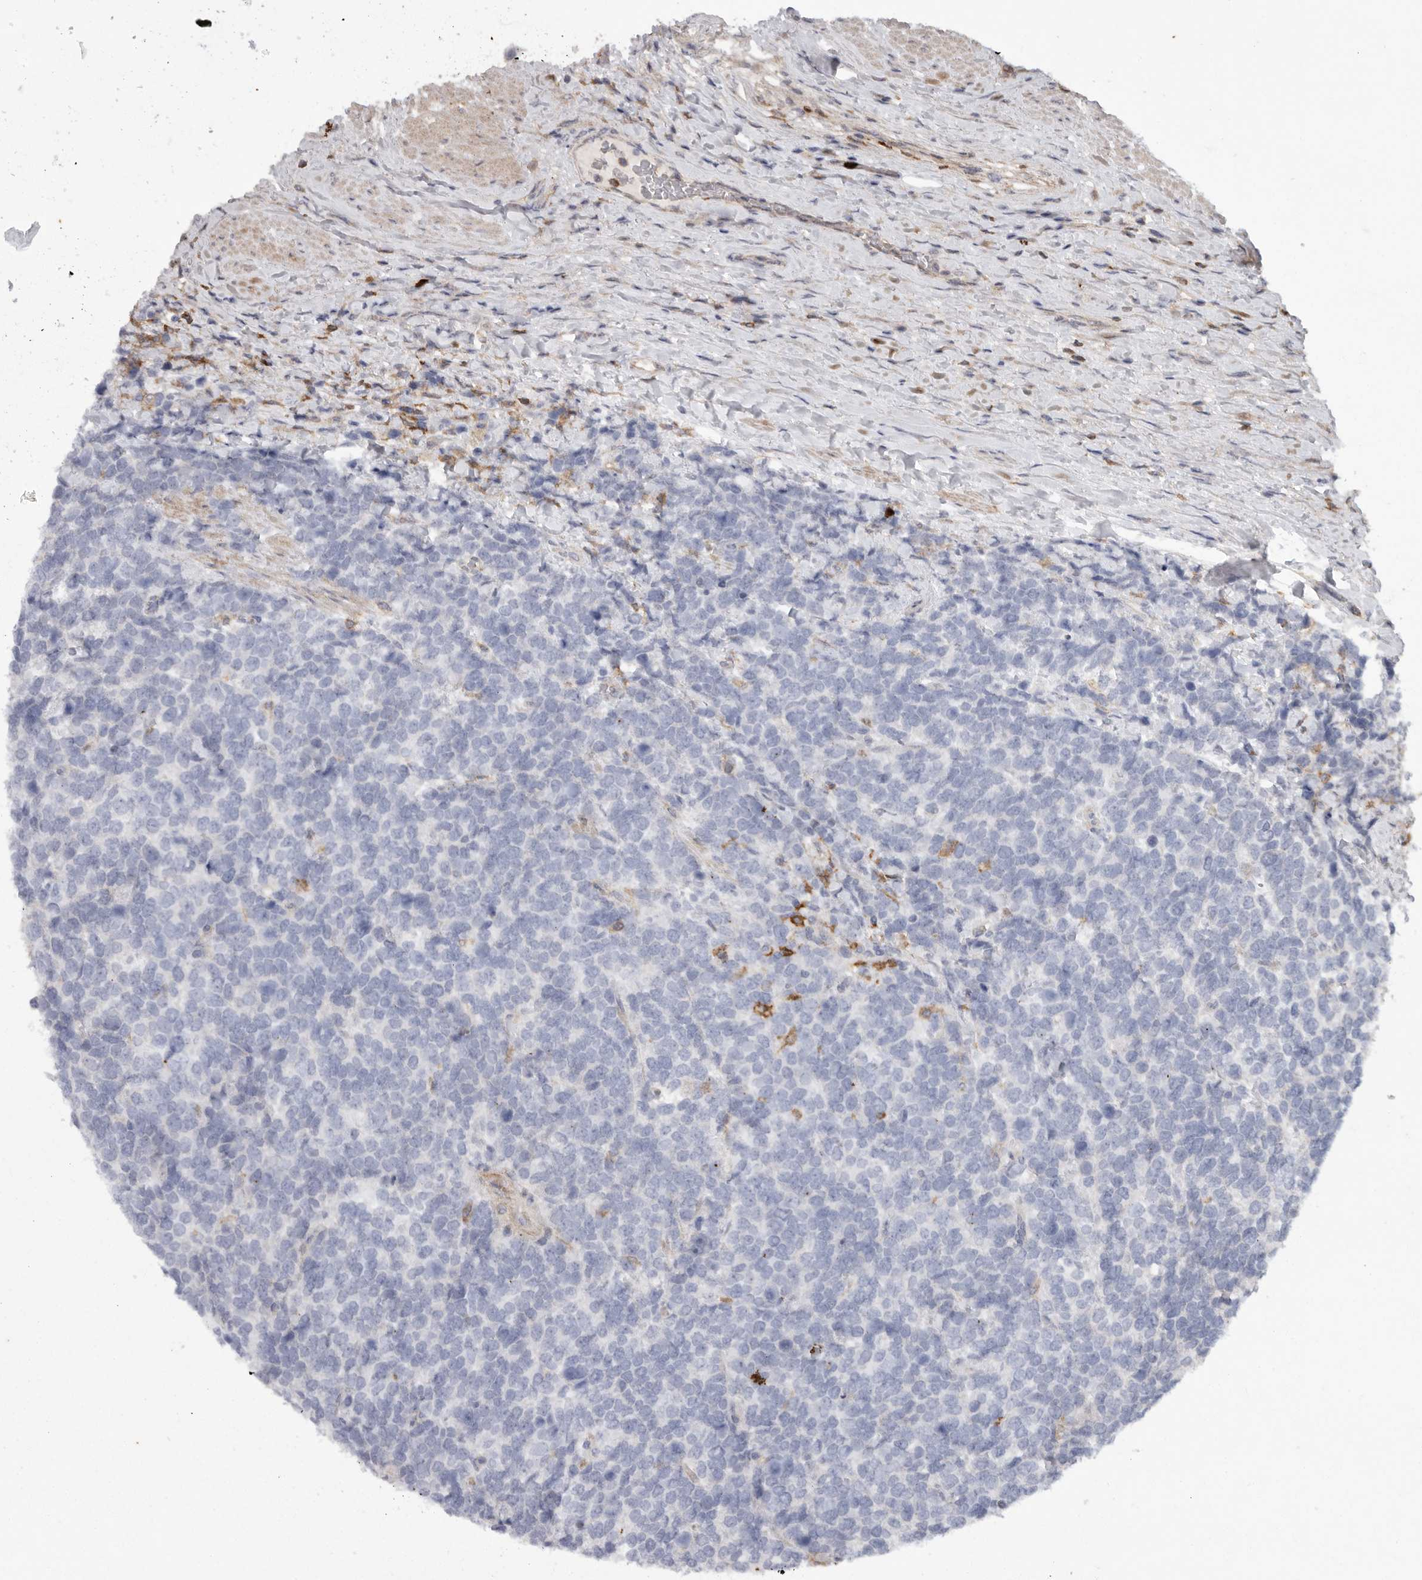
{"staining": {"intensity": "negative", "quantity": "none", "location": "none"}, "tissue": "urothelial cancer", "cell_type": "Tumor cells", "image_type": "cancer", "snomed": [{"axis": "morphology", "description": "Urothelial carcinoma, High grade"}, {"axis": "topography", "description": "Urinary bladder"}], "caption": "Immunohistochemistry (IHC) of human urothelial cancer shows no expression in tumor cells. (DAB immunohistochemistry with hematoxylin counter stain).", "gene": "SIGLEC10", "patient": {"sex": "female", "age": 82}}